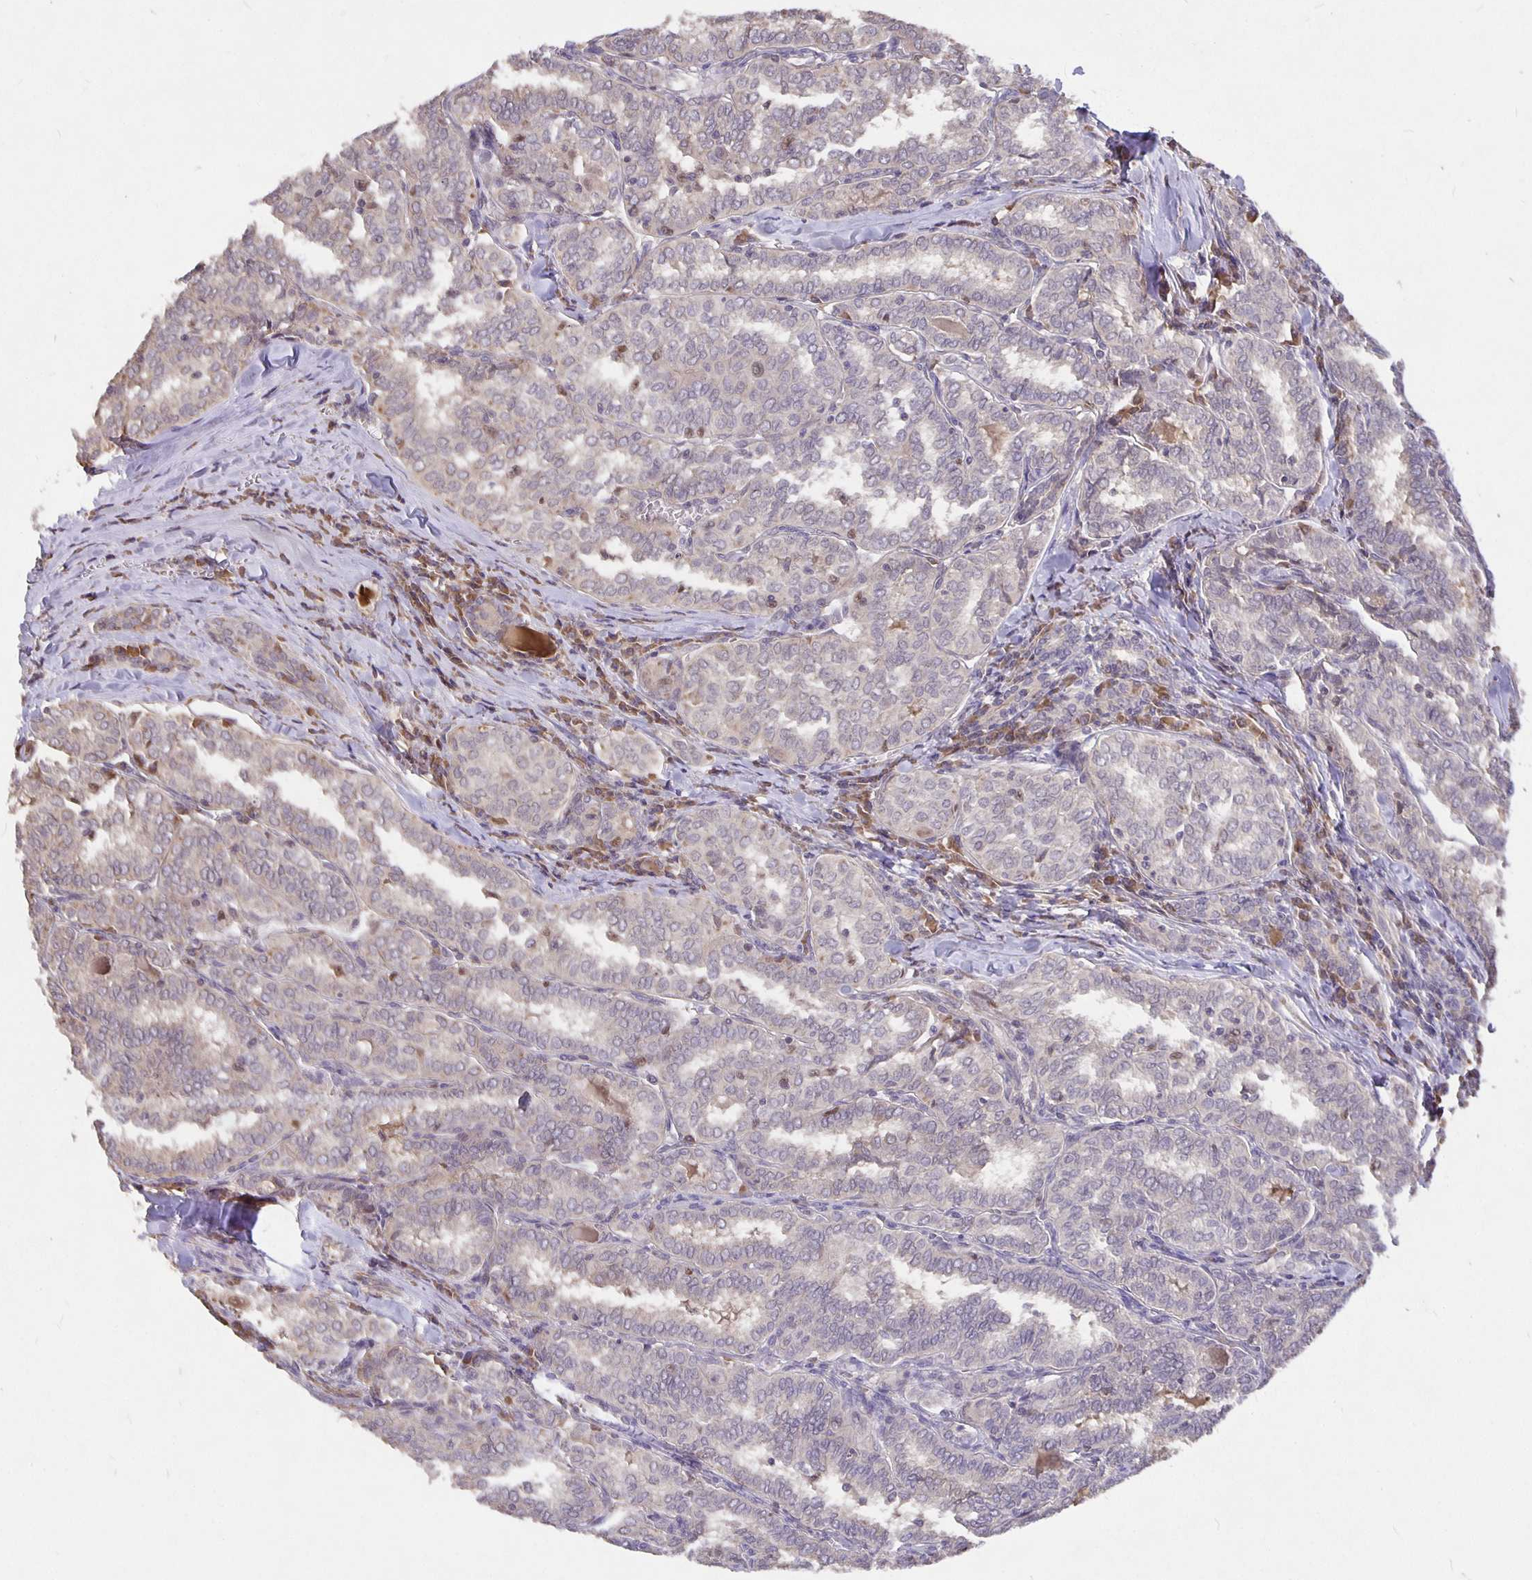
{"staining": {"intensity": "negative", "quantity": "none", "location": "none"}, "tissue": "thyroid cancer", "cell_type": "Tumor cells", "image_type": "cancer", "snomed": [{"axis": "morphology", "description": "Papillary adenocarcinoma, NOS"}, {"axis": "topography", "description": "Thyroid gland"}], "caption": "Immunohistochemistry (IHC) image of neoplastic tissue: thyroid papillary adenocarcinoma stained with DAB demonstrates no significant protein positivity in tumor cells. The staining is performed using DAB (3,3'-diaminobenzidine) brown chromogen with nuclei counter-stained in using hematoxylin.", "gene": "NOG", "patient": {"sex": "female", "age": 30}}